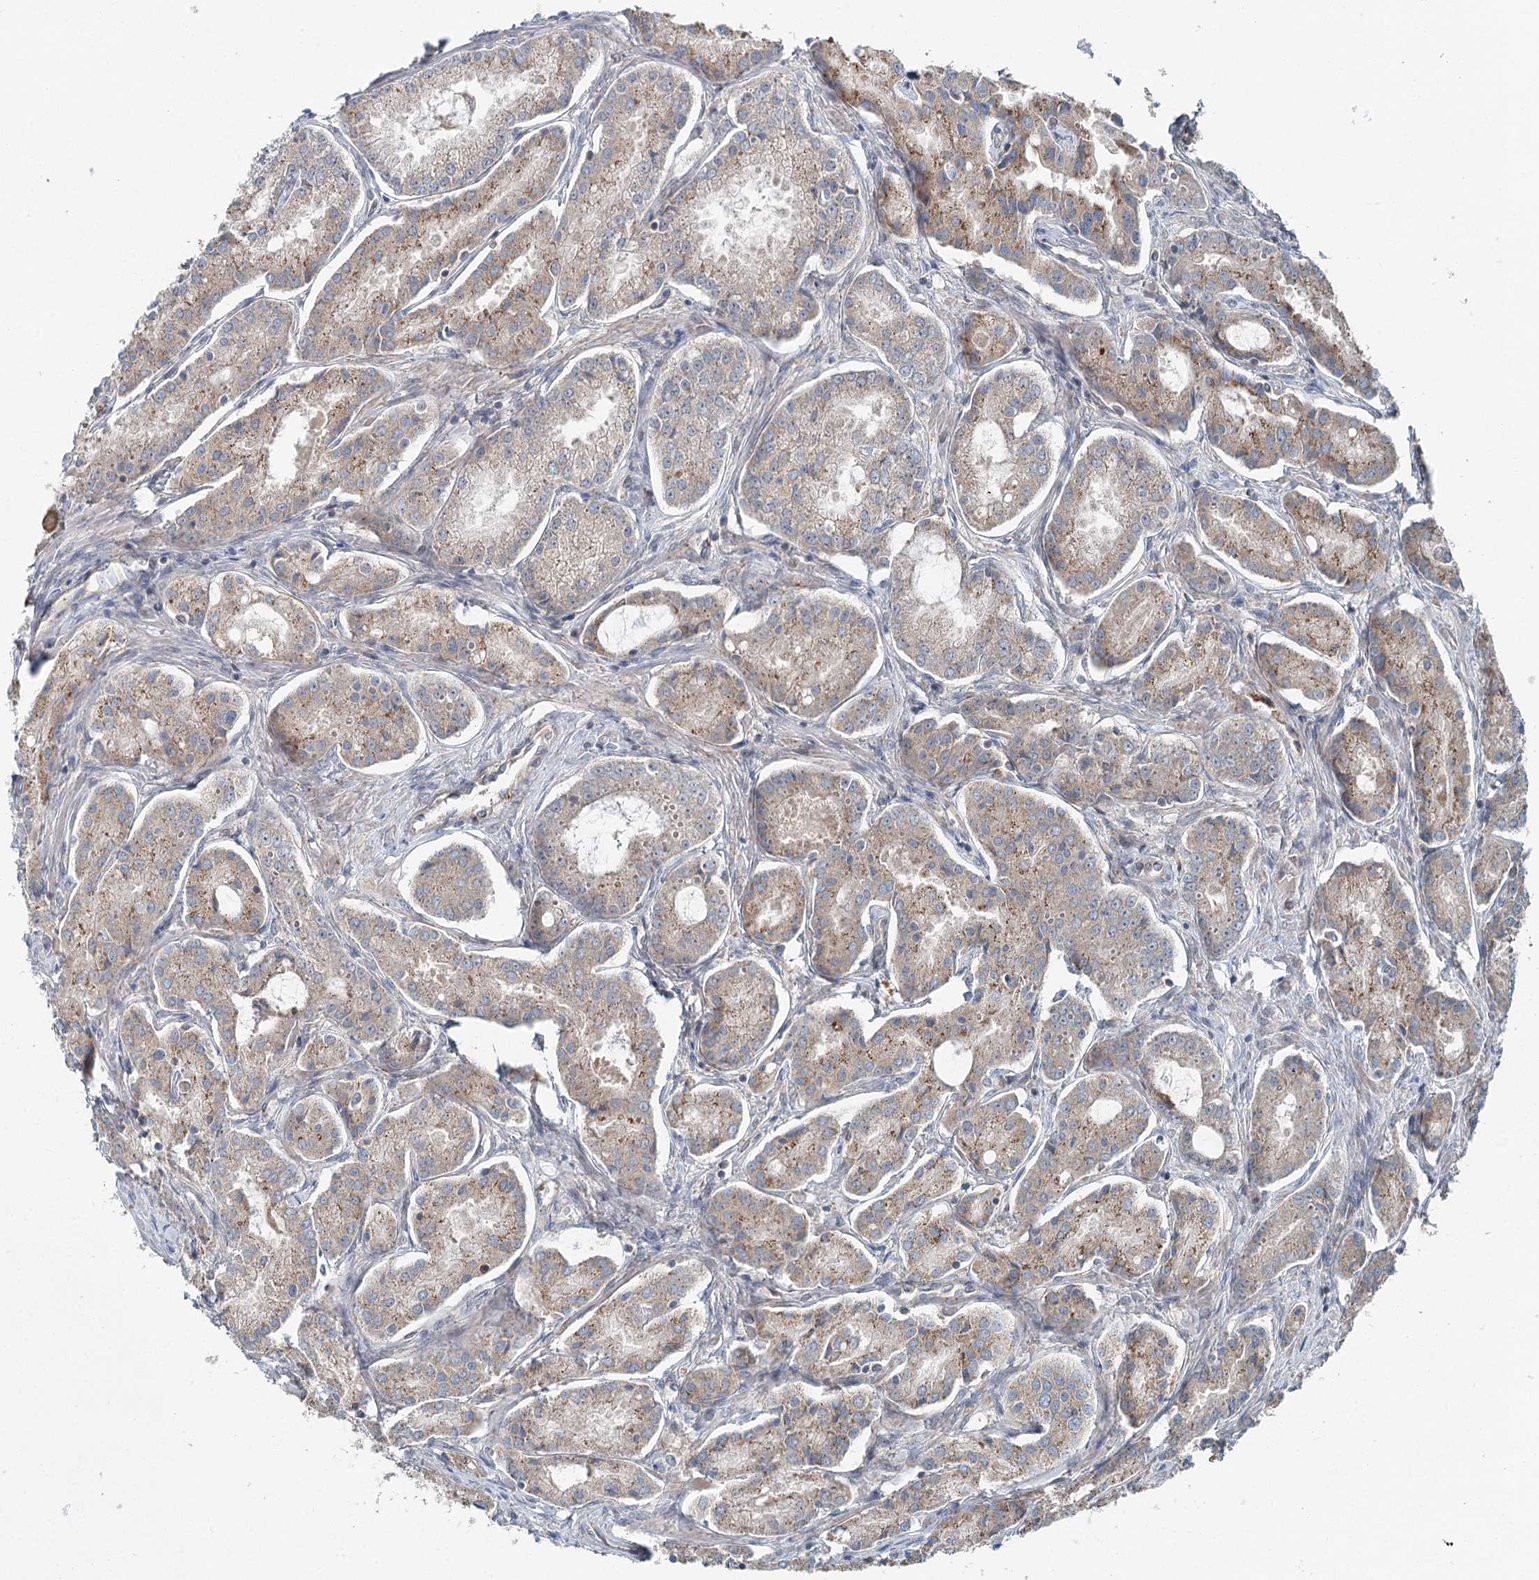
{"staining": {"intensity": "weak", "quantity": "25%-75%", "location": "cytoplasmic/membranous"}, "tissue": "prostate cancer", "cell_type": "Tumor cells", "image_type": "cancer", "snomed": [{"axis": "morphology", "description": "Adenocarcinoma, Low grade"}, {"axis": "topography", "description": "Prostate"}], "caption": "This micrograph reveals low-grade adenocarcinoma (prostate) stained with immunohistochemistry to label a protein in brown. The cytoplasmic/membranous of tumor cells show weak positivity for the protein. Nuclei are counter-stained blue.", "gene": "SKIC3", "patient": {"sex": "male", "age": 68}}